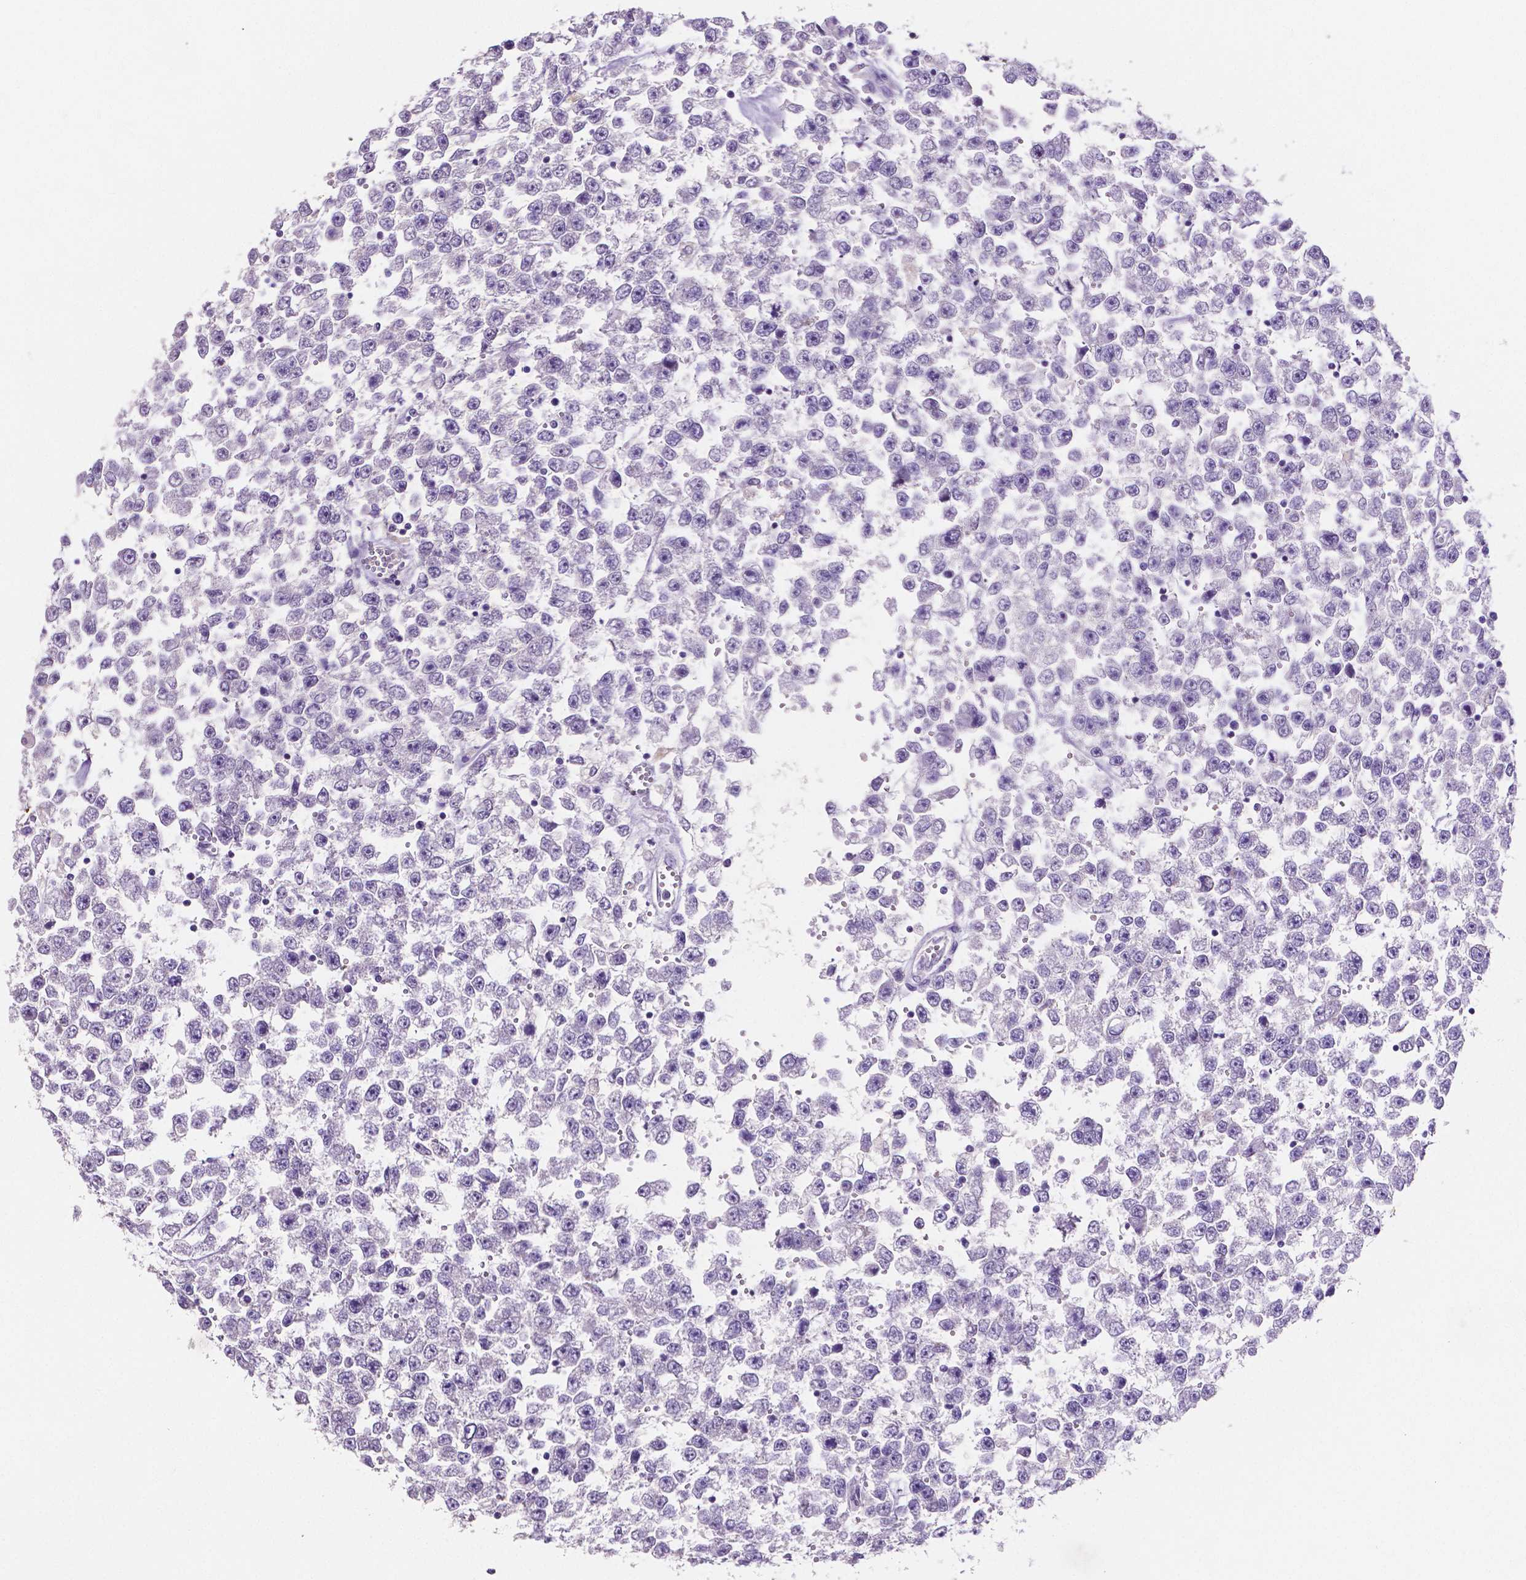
{"staining": {"intensity": "negative", "quantity": "none", "location": "none"}, "tissue": "testis cancer", "cell_type": "Tumor cells", "image_type": "cancer", "snomed": [{"axis": "morphology", "description": "Seminoma, NOS"}, {"axis": "topography", "description": "Testis"}], "caption": "Immunohistochemistry photomicrograph of neoplastic tissue: testis seminoma stained with DAB shows no significant protein expression in tumor cells.", "gene": "MMP9", "patient": {"sex": "male", "age": 34}}